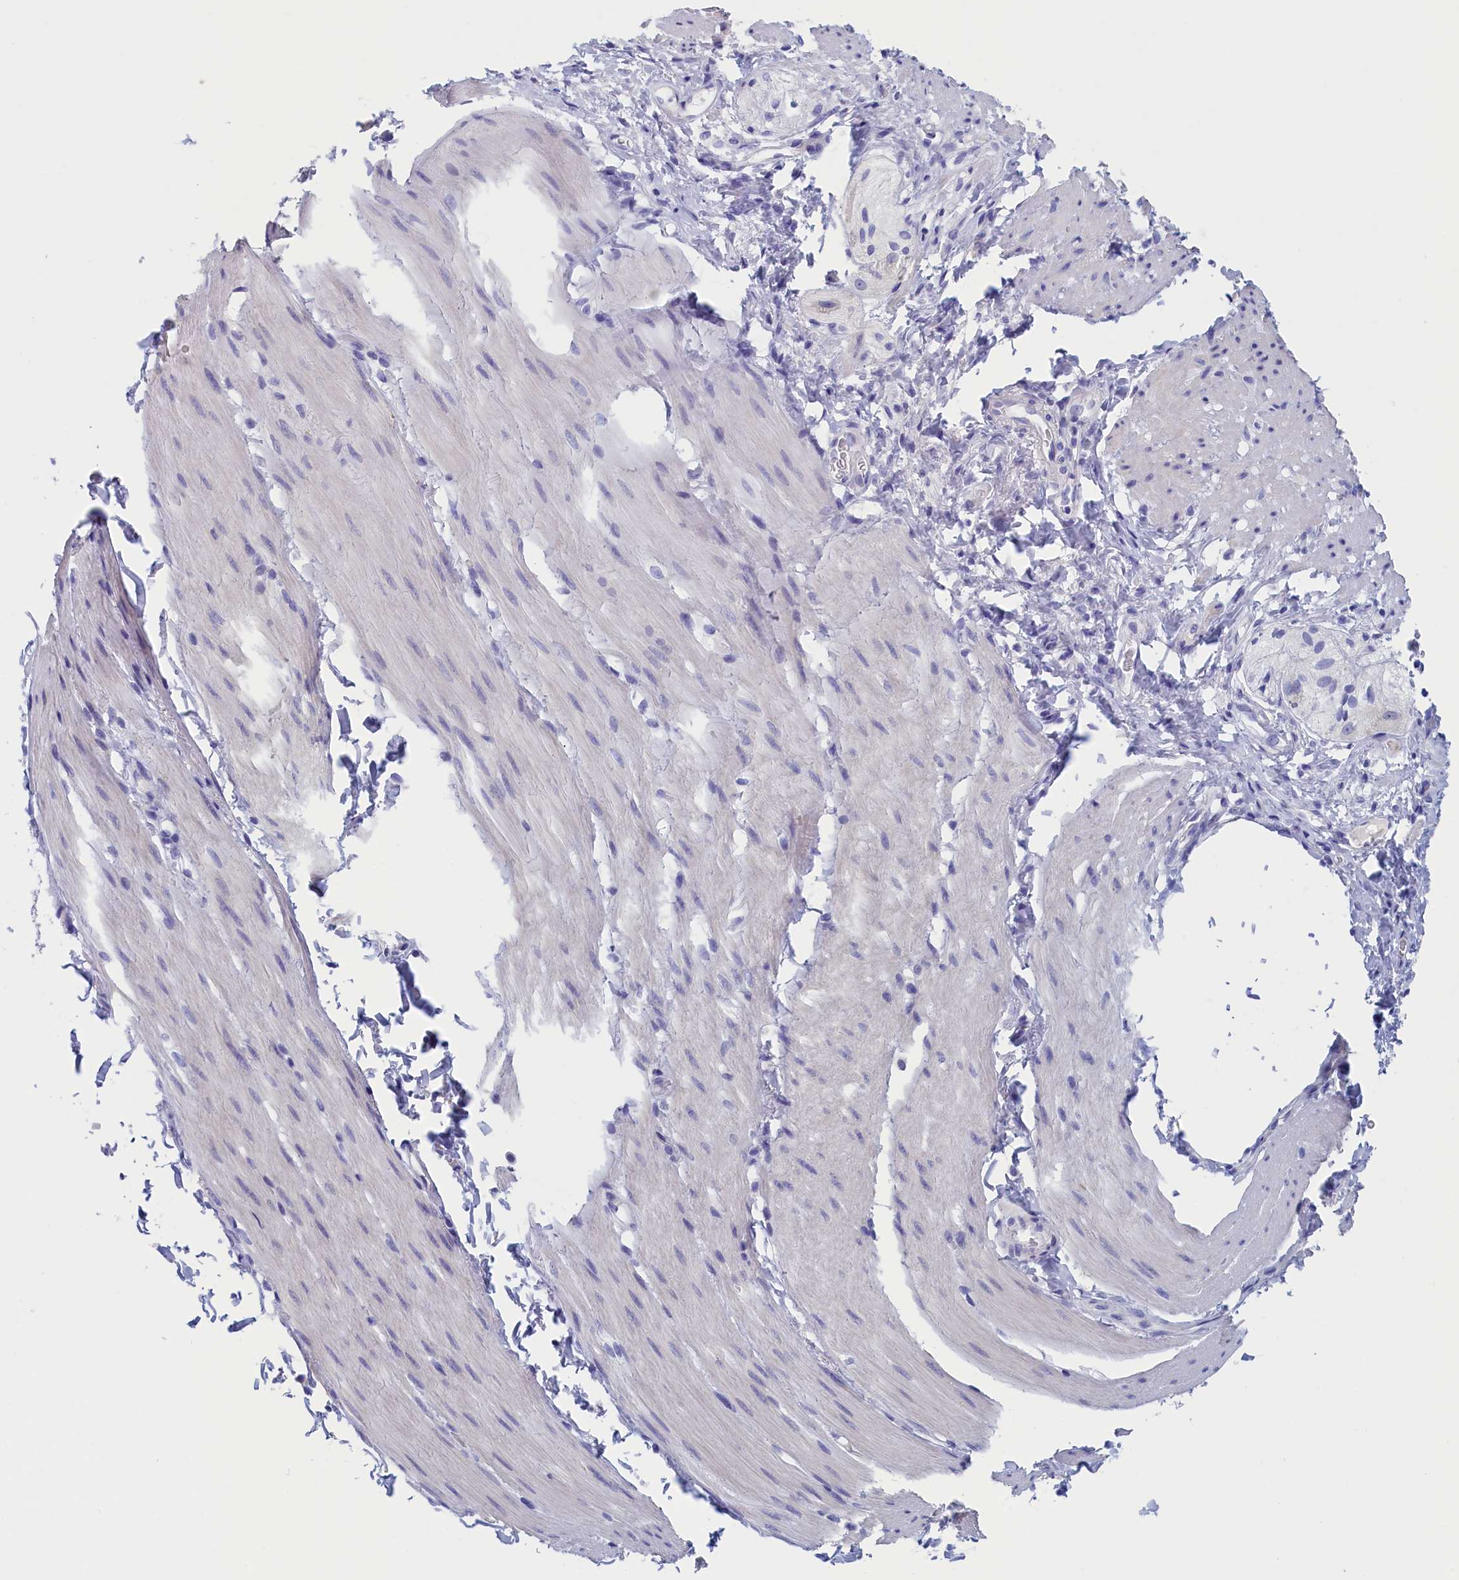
{"staining": {"intensity": "negative", "quantity": "none", "location": "none"}, "tissue": "smooth muscle", "cell_type": "Smooth muscle cells", "image_type": "normal", "snomed": [{"axis": "morphology", "description": "Normal tissue, NOS"}, {"axis": "topography", "description": "Smooth muscle"}, {"axis": "topography", "description": "Small intestine"}], "caption": "Immunohistochemistry (IHC) histopathology image of benign smooth muscle: smooth muscle stained with DAB (3,3'-diaminobenzidine) reveals no significant protein staining in smooth muscle cells.", "gene": "ANKRD2", "patient": {"sex": "female", "age": 84}}